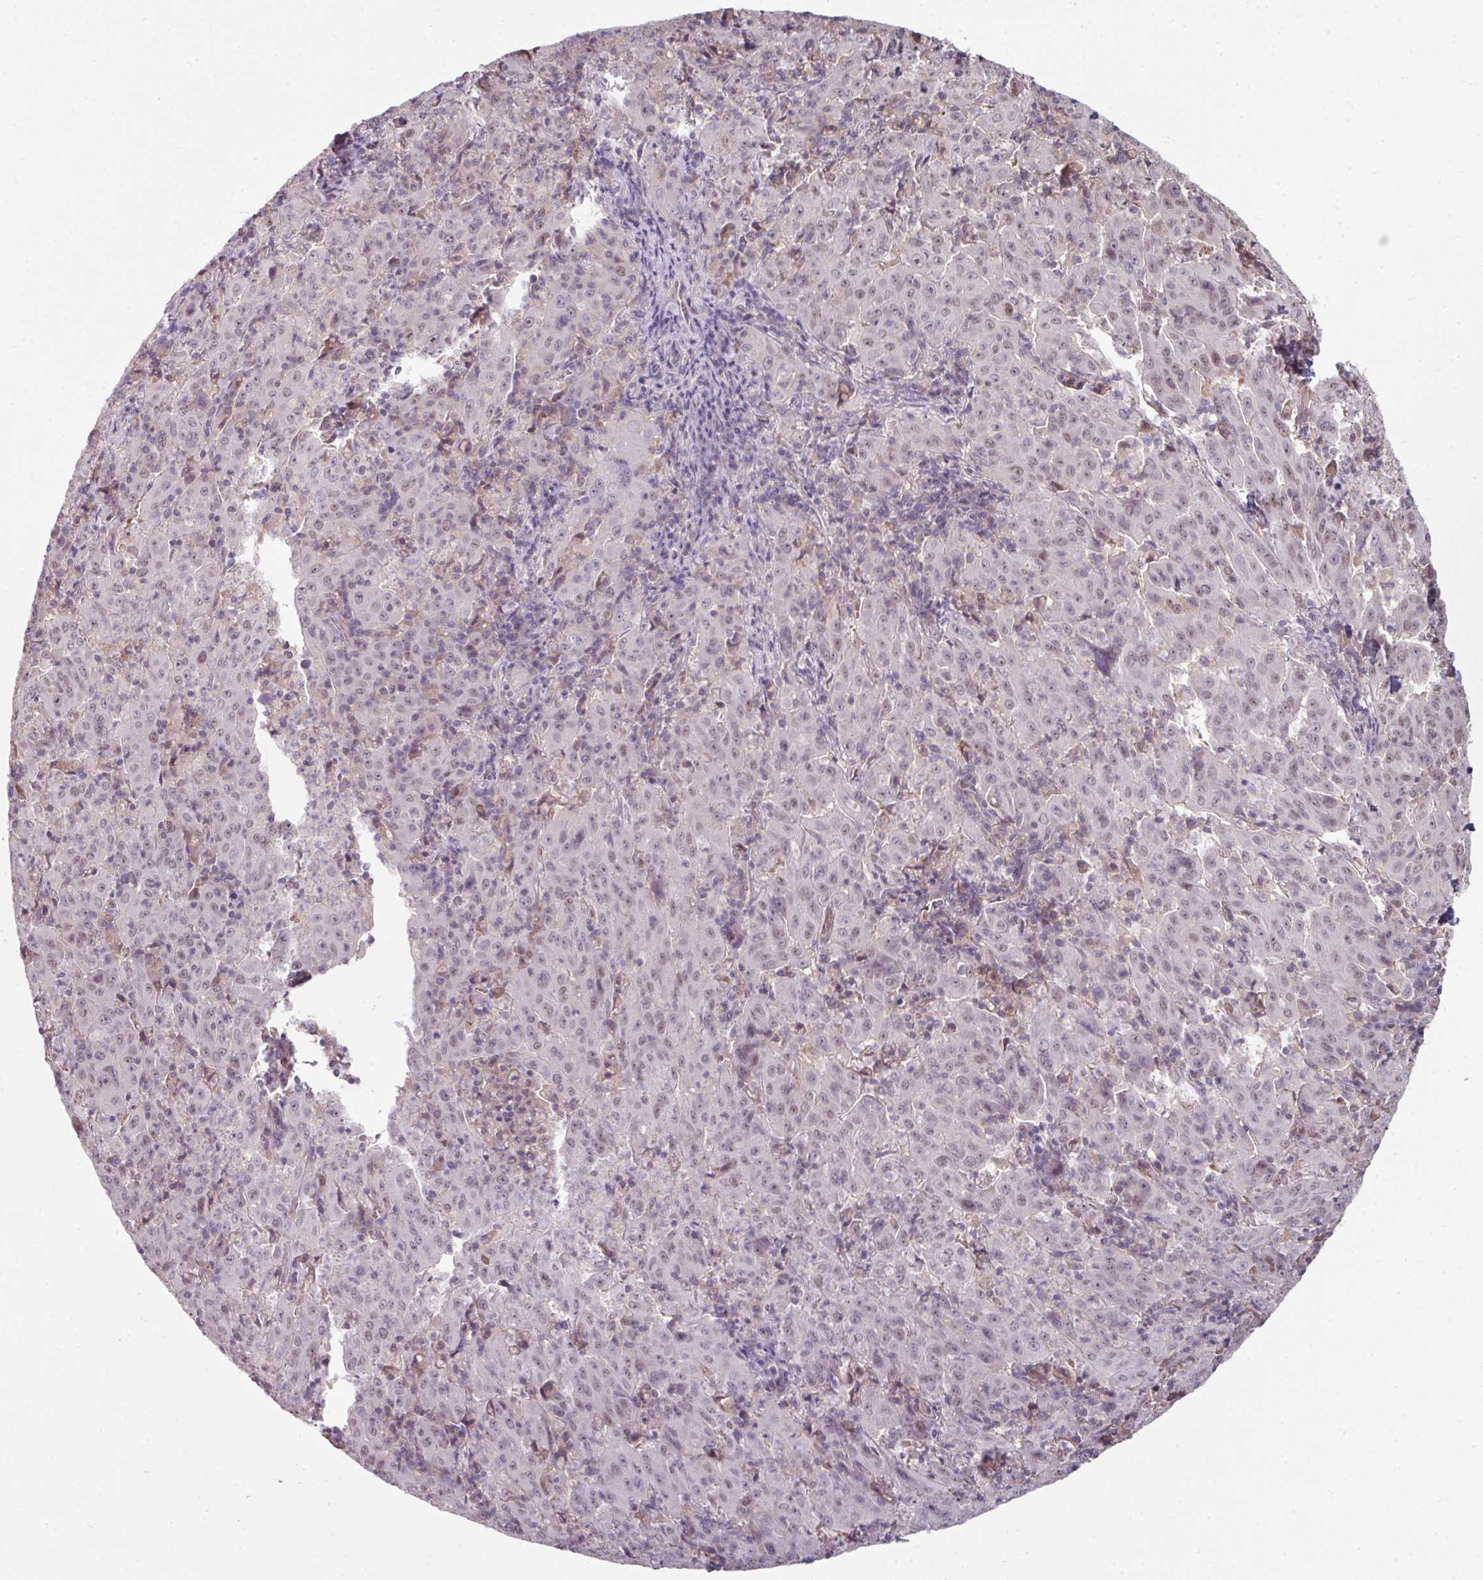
{"staining": {"intensity": "weak", "quantity": ">75%", "location": "nuclear"}, "tissue": "pancreatic cancer", "cell_type": "Tumor cells", "image_type": "cancer", "snomed": [{"axis": "morphology", "description": "Adenocarcinoma, NOS"}, {"axis": "topography", "description": "Pancreas"}], "caption": "Protein staining displays weak nuclear positivity in about >75% of tumor cells in pancreatic cancer. (Stains: DAB (3,3'-diaminobenzidine) in brown, nuclei in blue, Microscopy: brightfield microscopy at high magnification).", "gene": "C19orf33", "patient": {"sex": "male", "age": 63}}